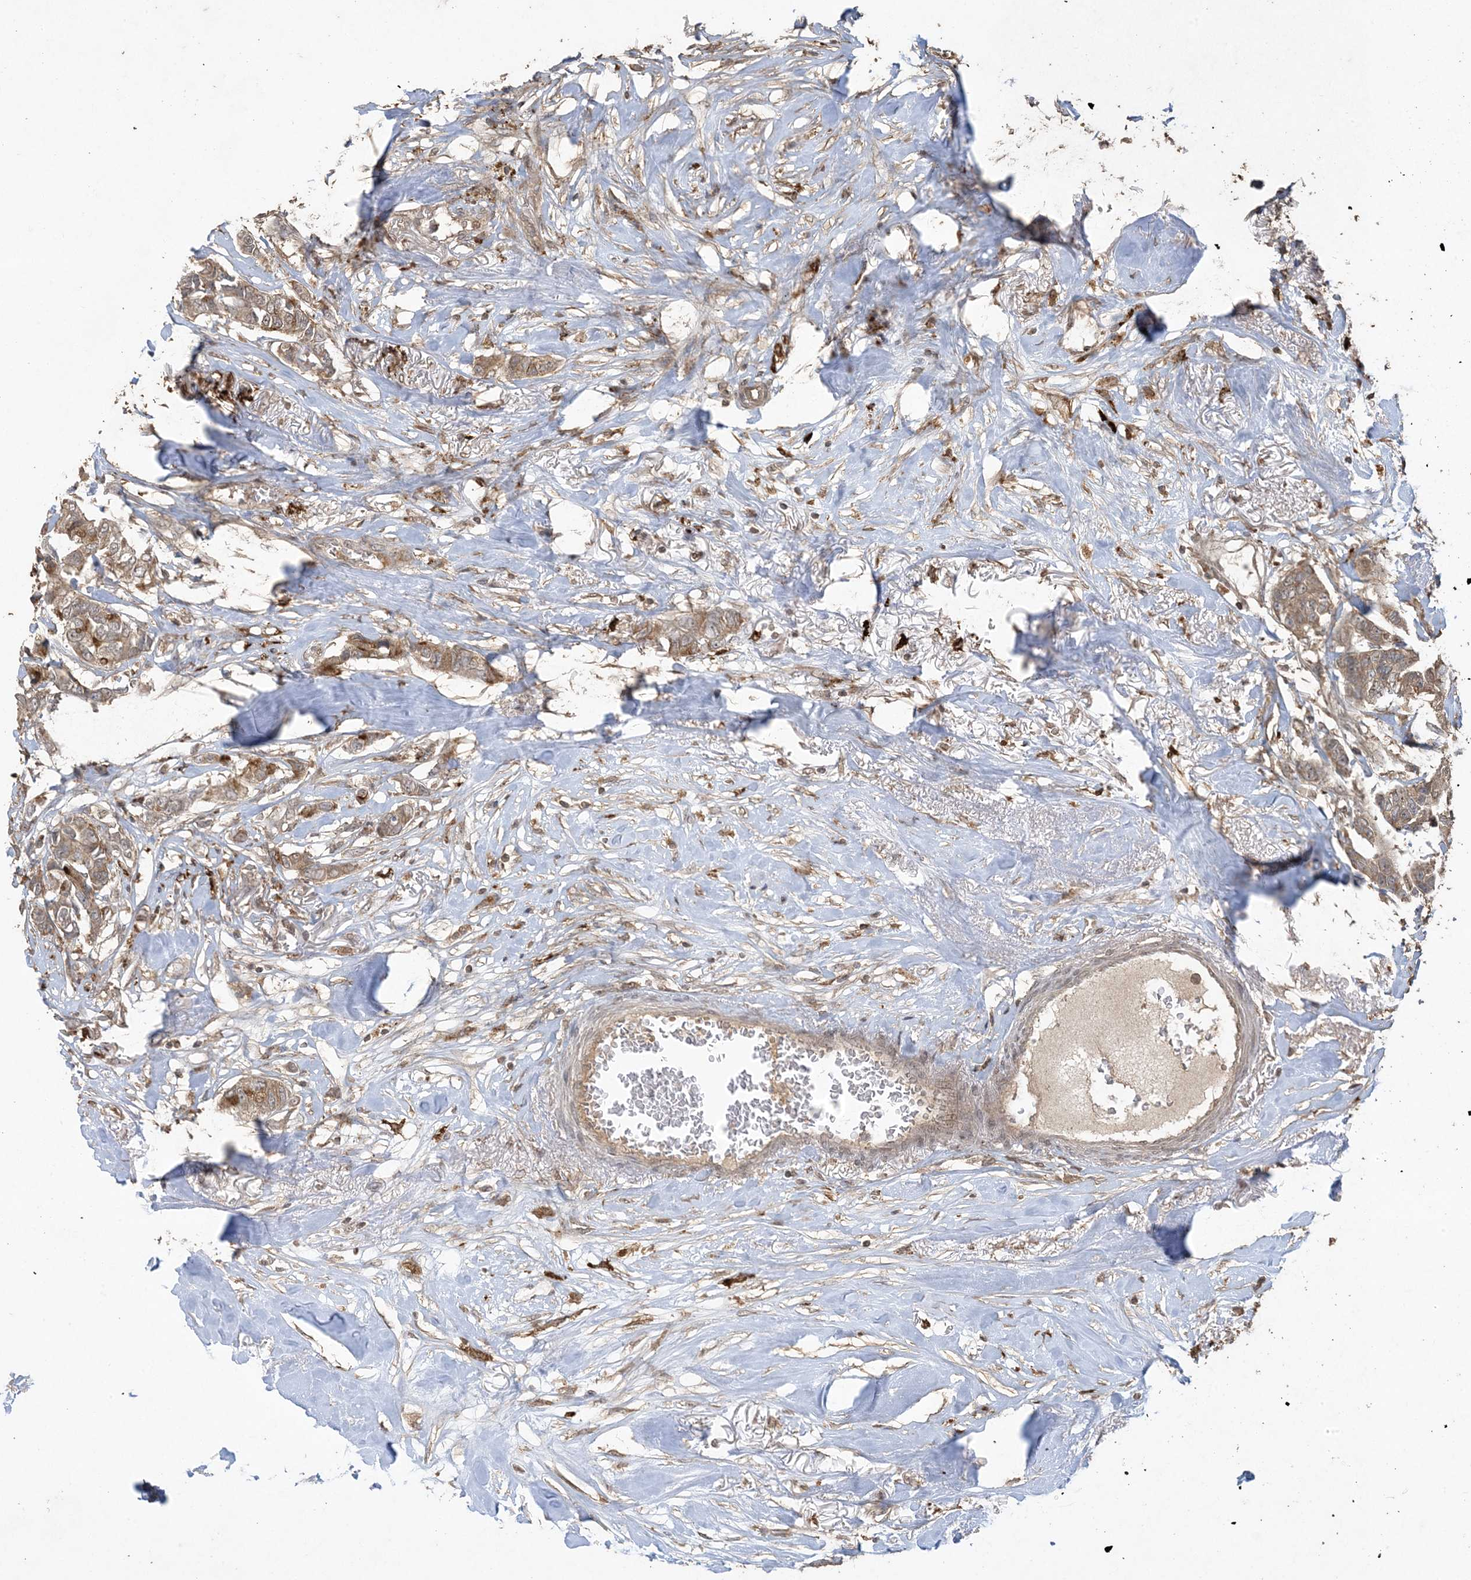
{"staining": {"intensity": "moderate", "quantity": ">75%", "location": "cytoplasmic/membranous"}, "tissue": "breast cancer", "cell_type": "Tumor cells", "image_type": "cancer", "snomed": [{"axis": "morphology", "description": "Duct carcinoma"}, {"axis": "topography", "description": "Breast"}], "caption": "The micrograph demonstrates a brown stain indicating the presence of a protein in the cytoplasmic/membranous of tumor cells in breast intraductal carcinoma.", "gene": "EFCAB8", "patient": {"sex": "female", "age": 80}}